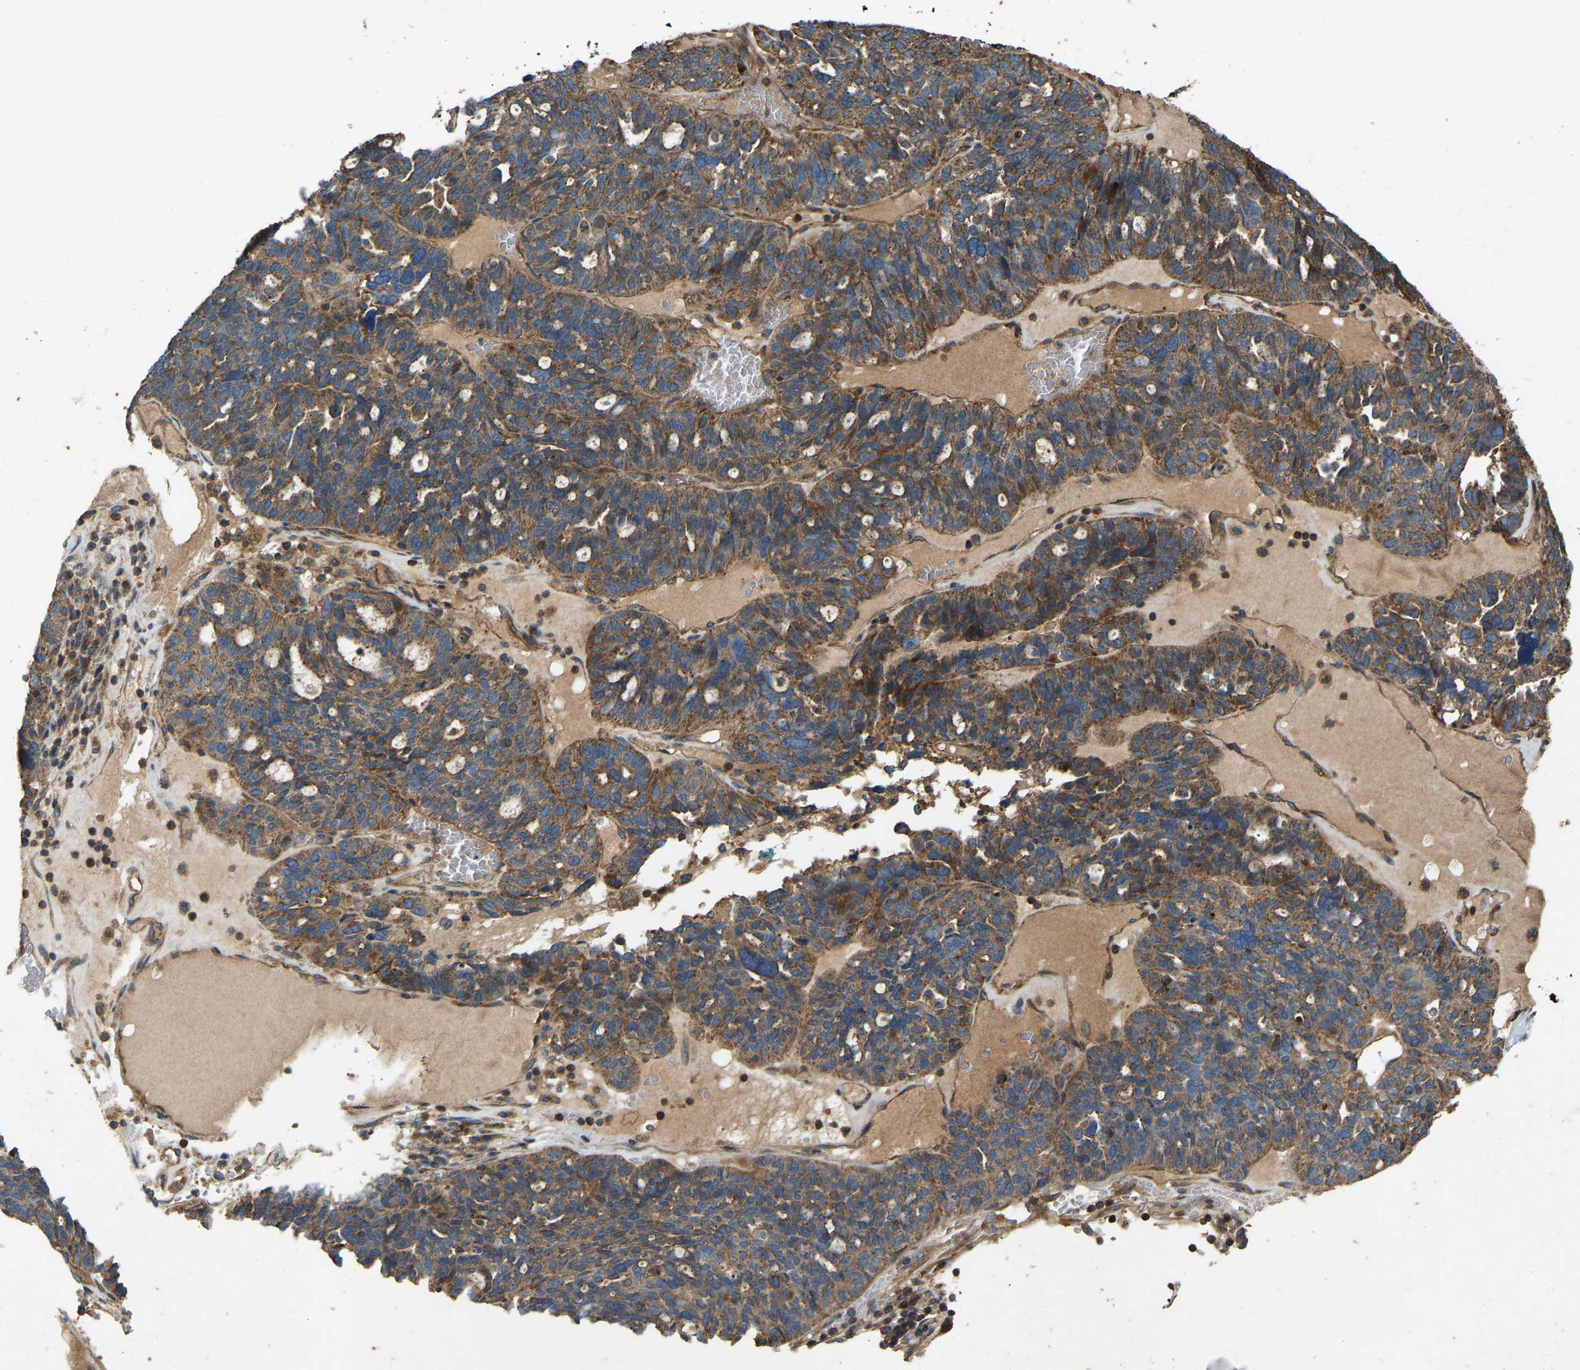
{"staining": {"intensity": "strong", "quantity": ">75%", "location": "cytoplasmic/membranous"}, "tissue": "ovarian cancer", "cell_type": "Tumor cells", "image_type": "cancer", "snomed": [{"axis": "morphology", "description": "Cystadenocarcinoma, serous, NOS"}, {"axis": "topography", "description": "Ovary"}], "caption": "Ovarian cancer stained with a protein marker demonstrates strong staining in tumor cells.", "gene": "SAMD9L", "patient": {"sex": "female", "age": 59}}